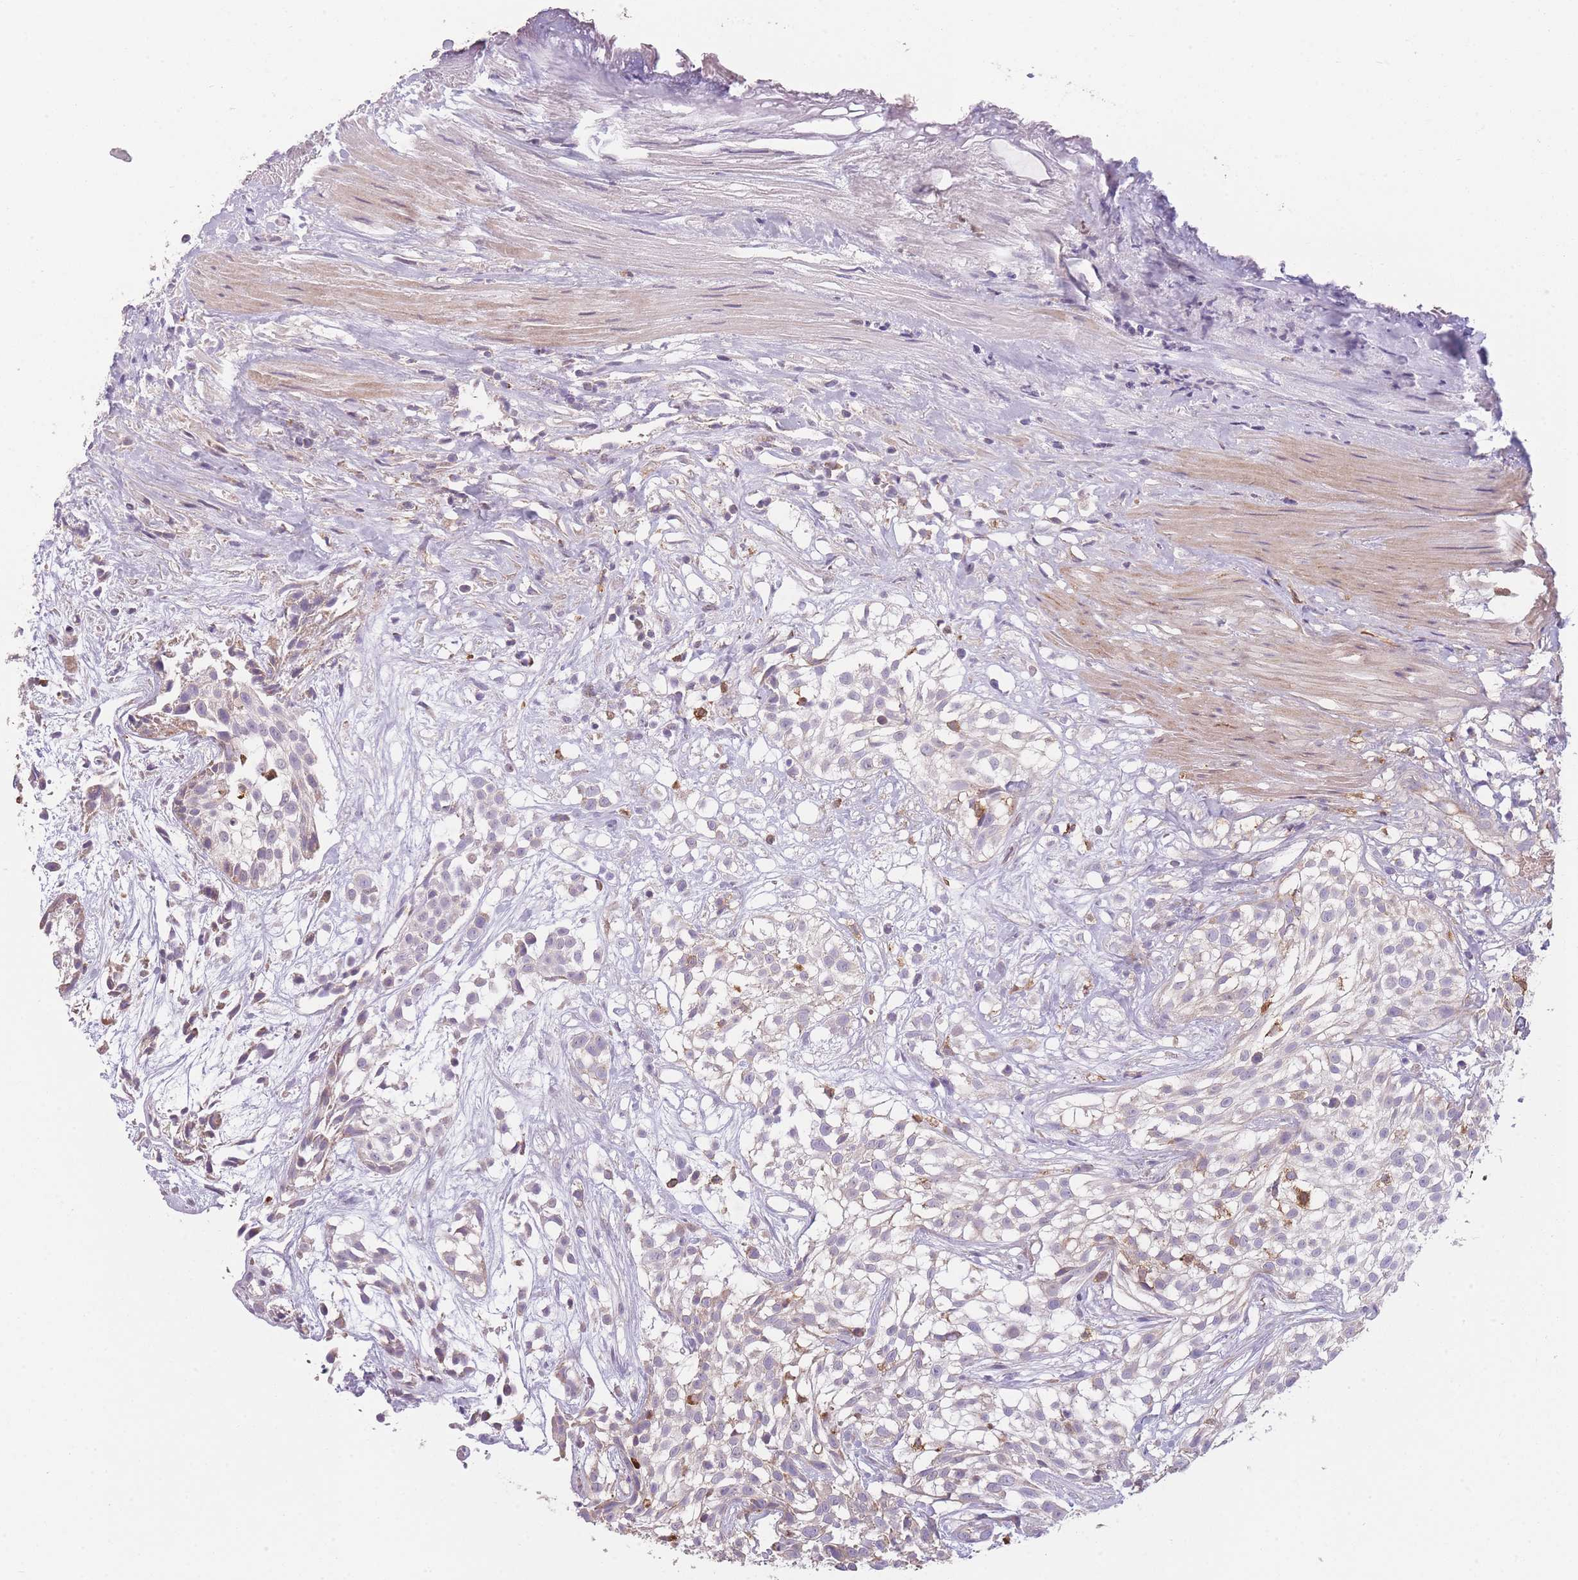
{"staining": {"intensity": "weak", "quantity": "<25%", "location": "cytoplasmic/membranous"}, "tissue": "urothelial cancer", "cell_type": "Tumor cells", "image_type": "cancer", "snomed": [{"axis": "morphology", "description": "Urothelial carcinoma, High grade"}, {"axis": "topography", "description": "Urinary bladder"}], "caption": "Image shows no significant protein staining in tumor cells of urothelial cancer. Brightfield microscopy of immunohistochemistry (IHC) stained with DAB (3,3'-diaminobenzidine) (brown) and hematoxylin (blue), captured at high magnification.", "gene": "PRAM1", "patient": {"sex": "male", "age": 56}}